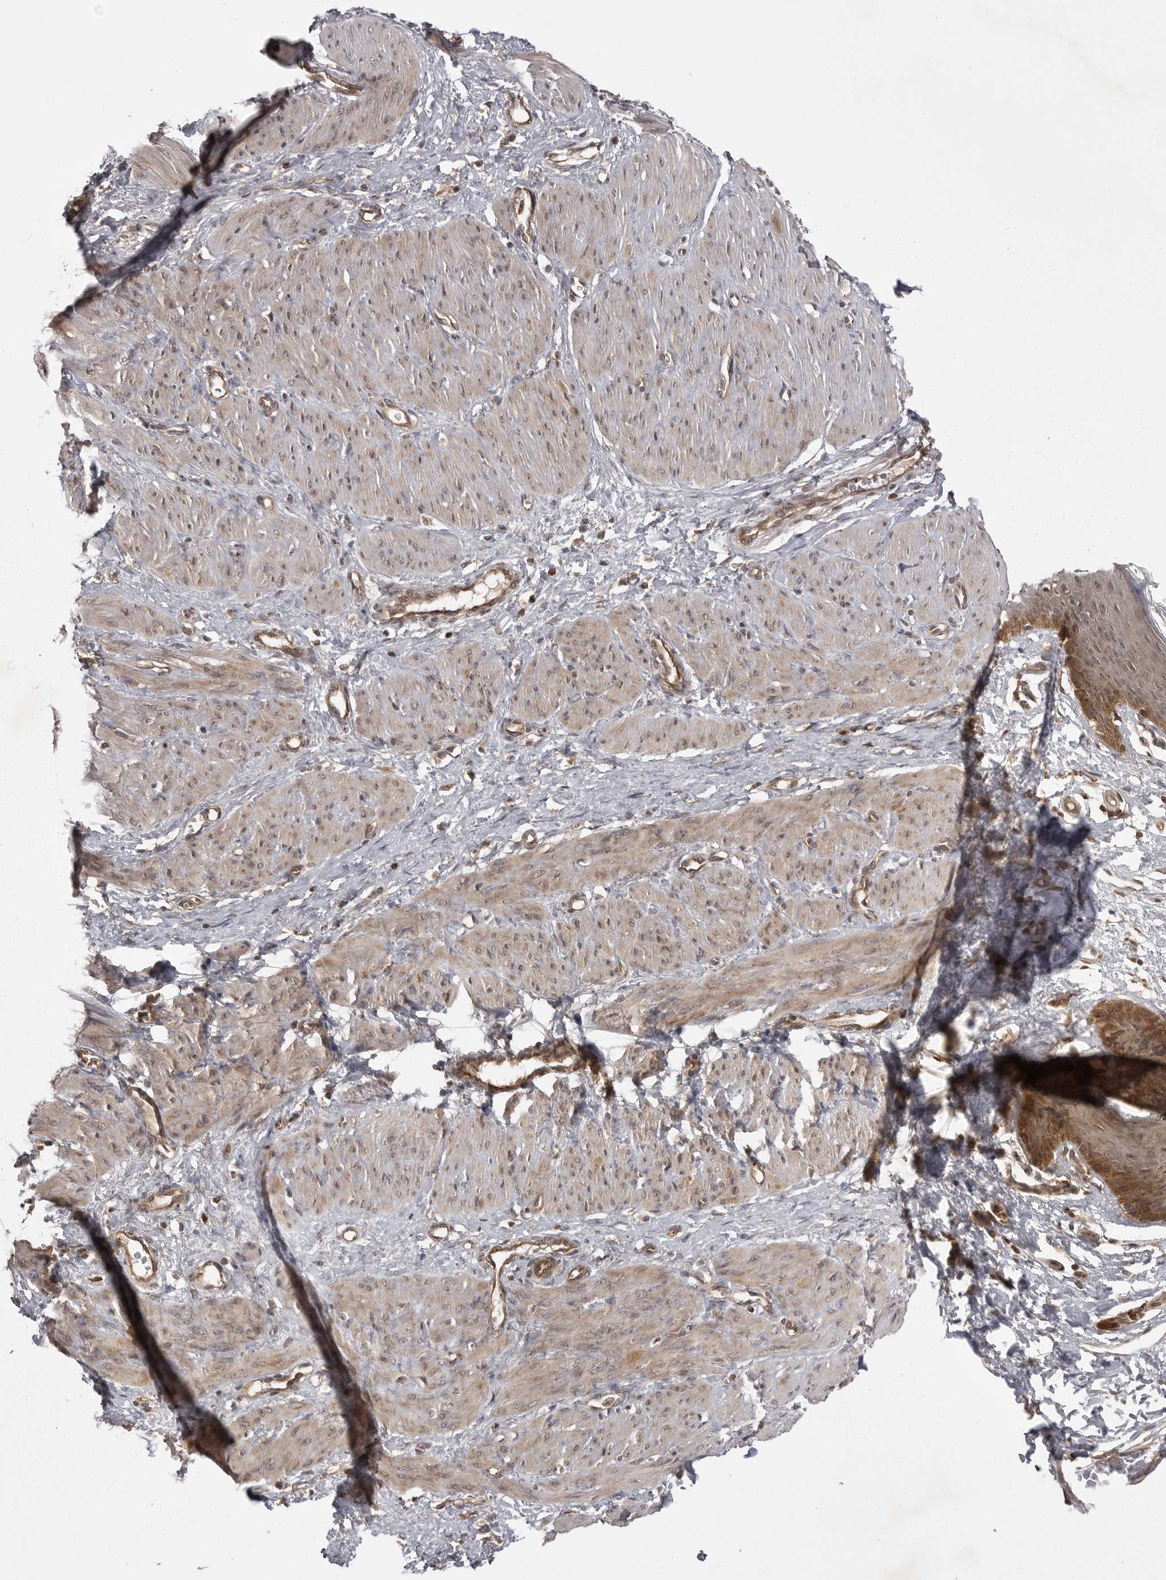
{"staining": {"intensity": "moderate", "quantity": ">75%", "location": "cytoplasmic/membranous"}, "tissue": "smooth muscle", "cell_type": "Smooth muscle cells", "image_type": "normal", "snomed": [{"axis": "morphology", "description": "Normal tissue, NOS"}, {"axis": "topography", "description": "Endometrium"}], "caption": "Brown immunohistochemical staining in unremarkable human smooth muscle shows moderate cytoplasmic/membranous positivity in approximately >75% of smooth muscle cells.", "gene": "STK24", "patient": {"sex": "female", "age": 33}}